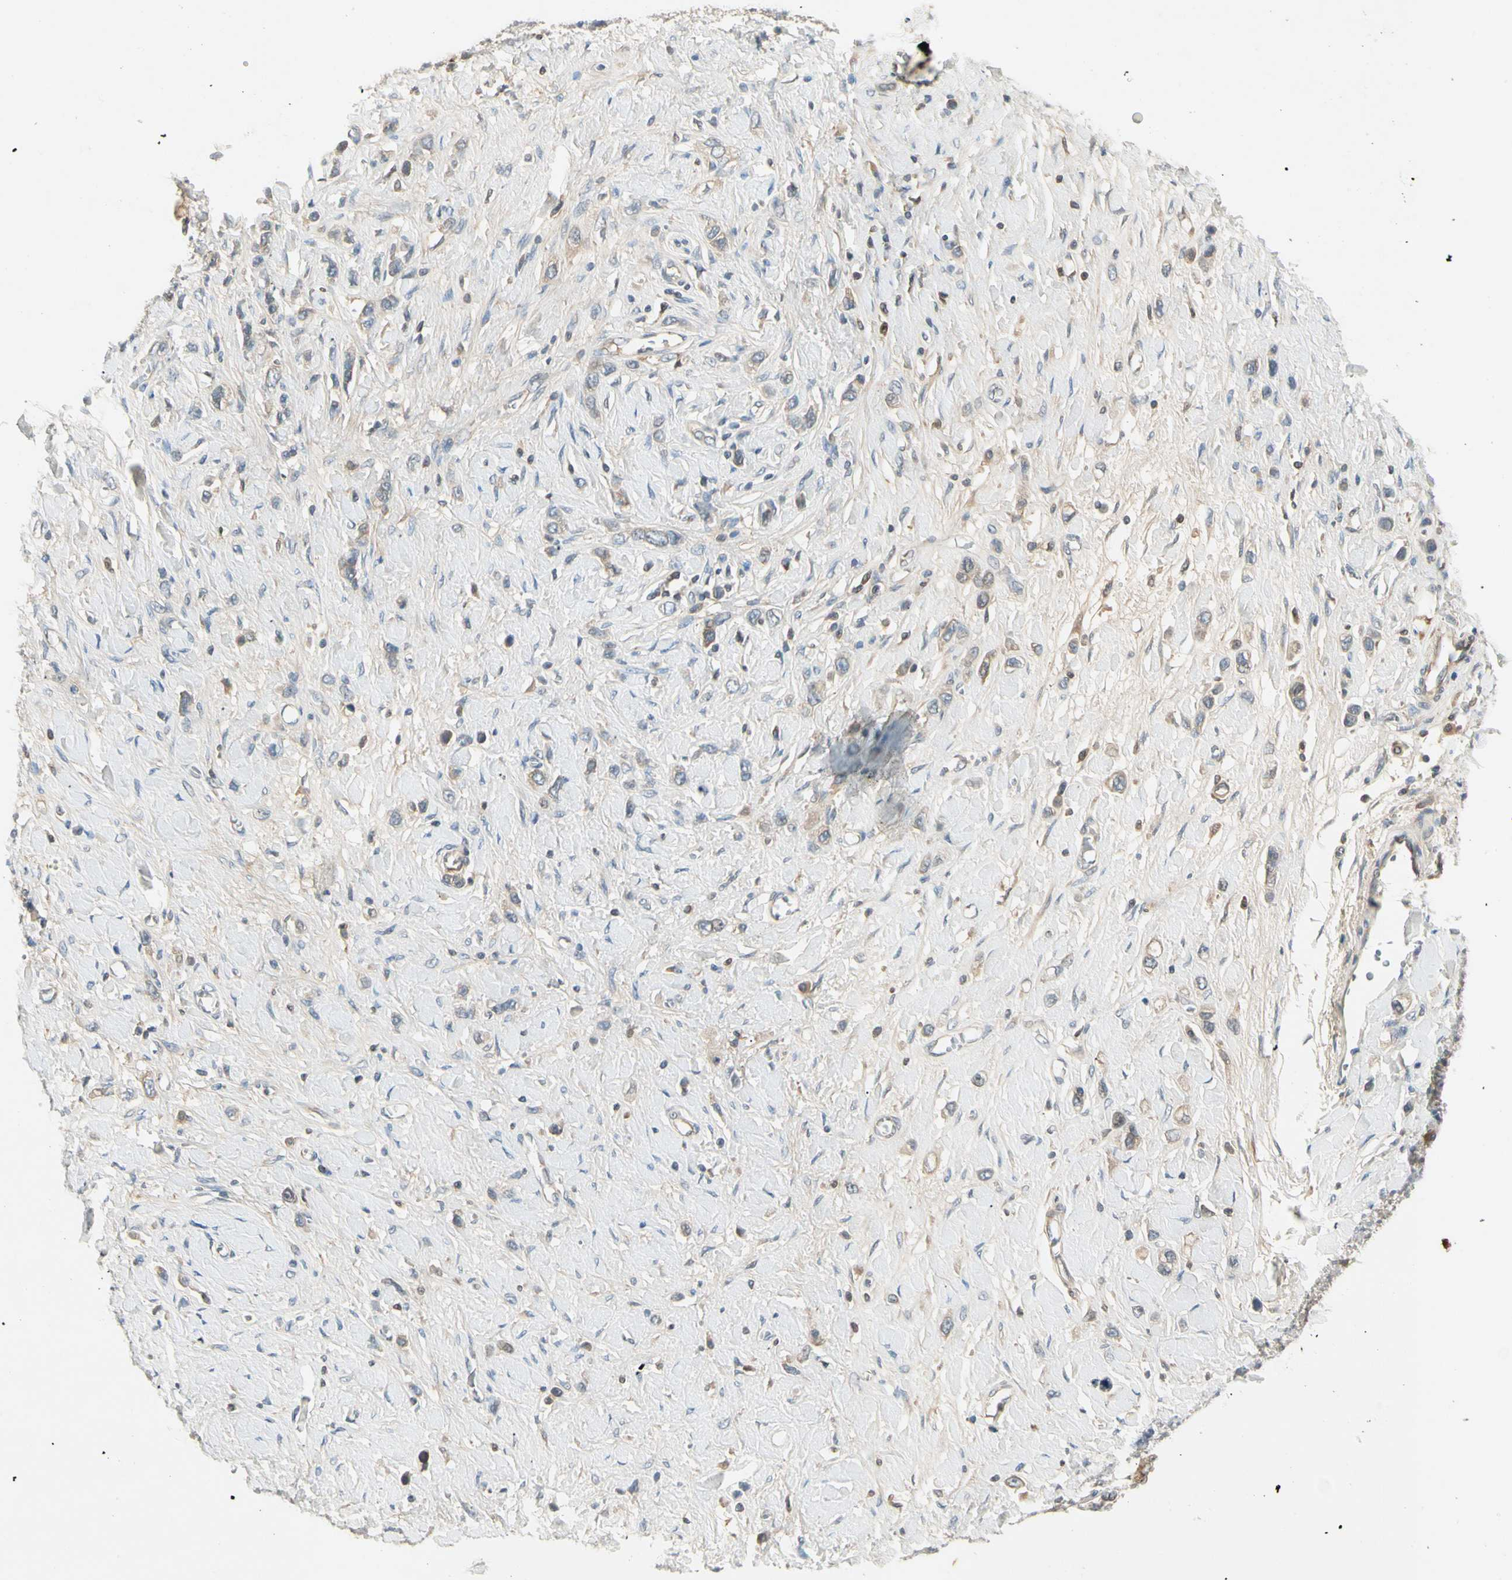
{"staining": {"intensity": "weak", "quantity": "25%-75%", "location": "cytoplasmic/membranous"}, "tissue": "stomach cancer", "cell_type": "Tumor cells", "image_type": "cancer", "snomed": [{"axis": "morphology", "description": "Normal tissue, NOS"}, {"axis": "morphology", "description": "Adenocarcinoma, NOS"}, {"axis": "topography", "description": "Stomach, upper"}, {"axis": "topography", "description": "Stomach"}], "caption": "There is low levels of weak cytoplasmic/membranous staining in tumor cells of stomach adenocarcinoma, as demonstrated by immunohistochemical staining (brown color).", "gene": "CCL4", "patient": {"sex": "female", "age": 65}}